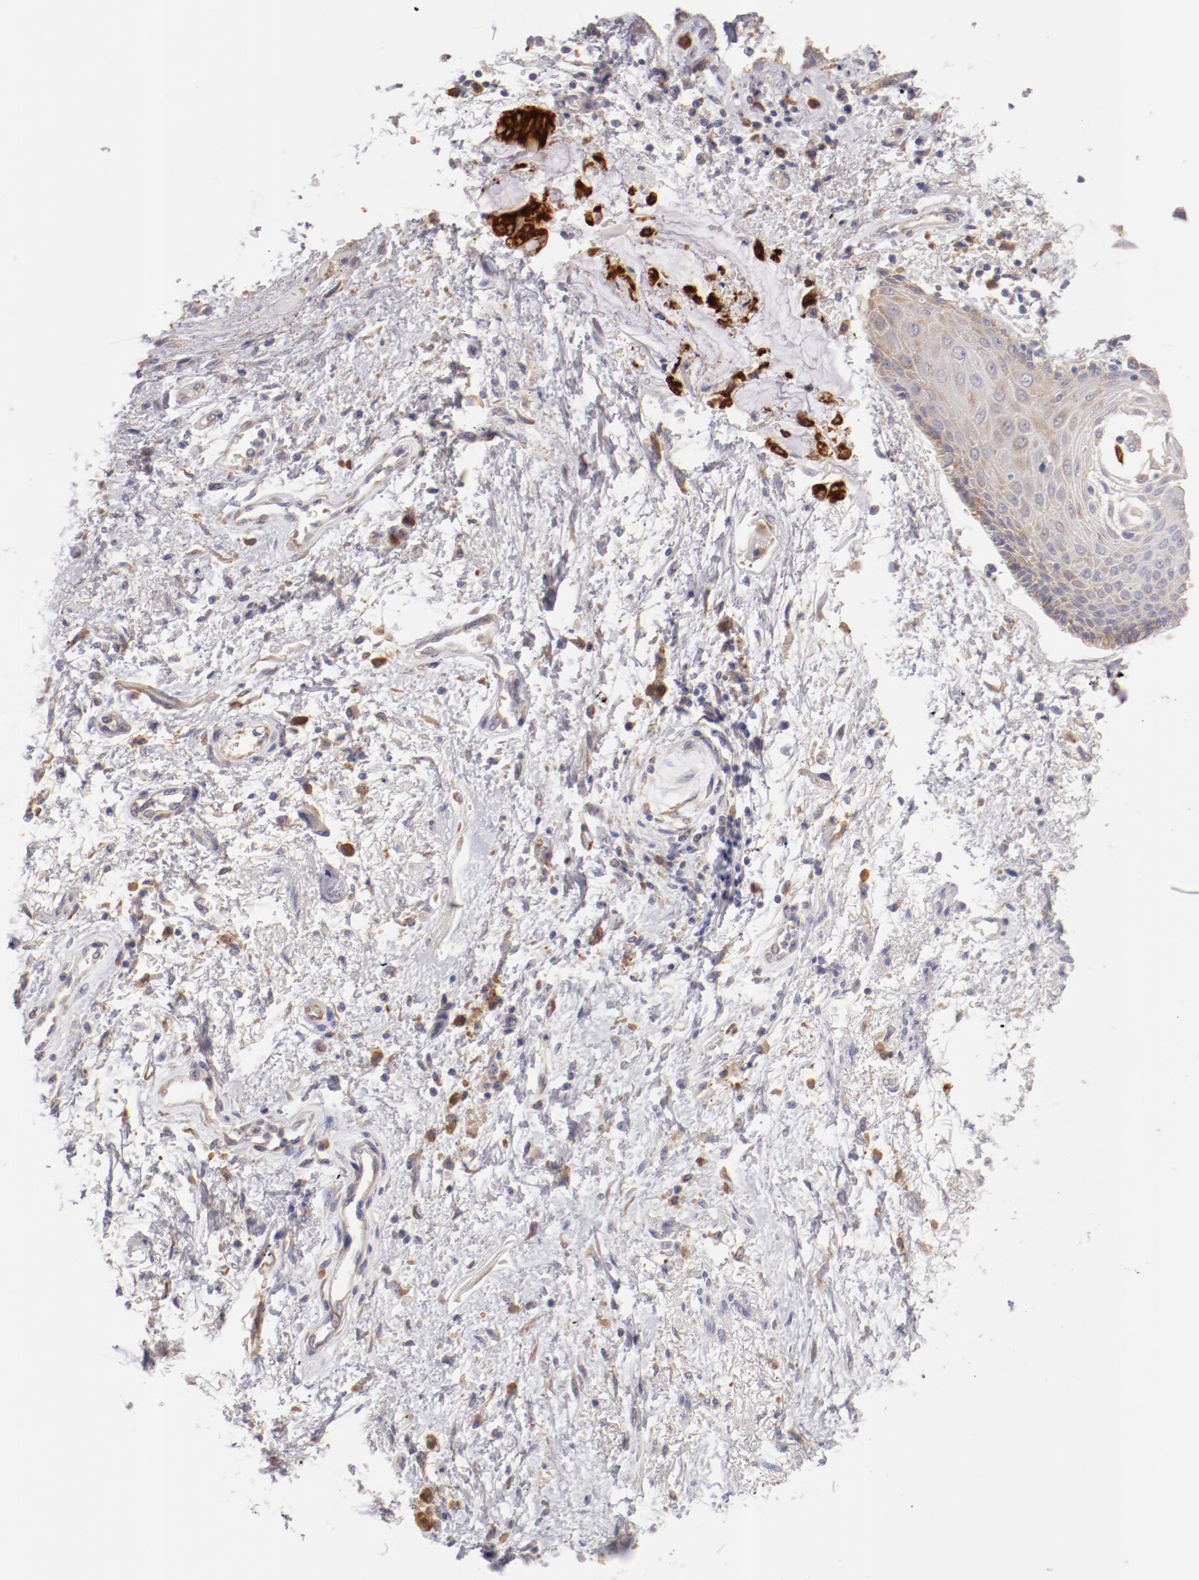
{"staining": {"intensity": "weak", "quantity": ">75%", "location": "cytoplasmic/membranous"}, "tissue": "skin", "cell_type": "Epidermal cells", "image_type": "normal", "snomed": [{"axis": "morphology", "description": "Normal tissue, NOS"}, {"axis": "topography", "description": "Anal"}], "caption": "DAB immunohistochemical staining of unremarkable skin displays weak cytoplasmic/membranous protein staining in about >75% of epidermal cells. The staining was performed using DAB, with brown indicating positive protein expression. Nuclei are stained blue with hematoxylin.", "gene": "ENTPD5", "patient": {"sex": "female", "age": 46}}